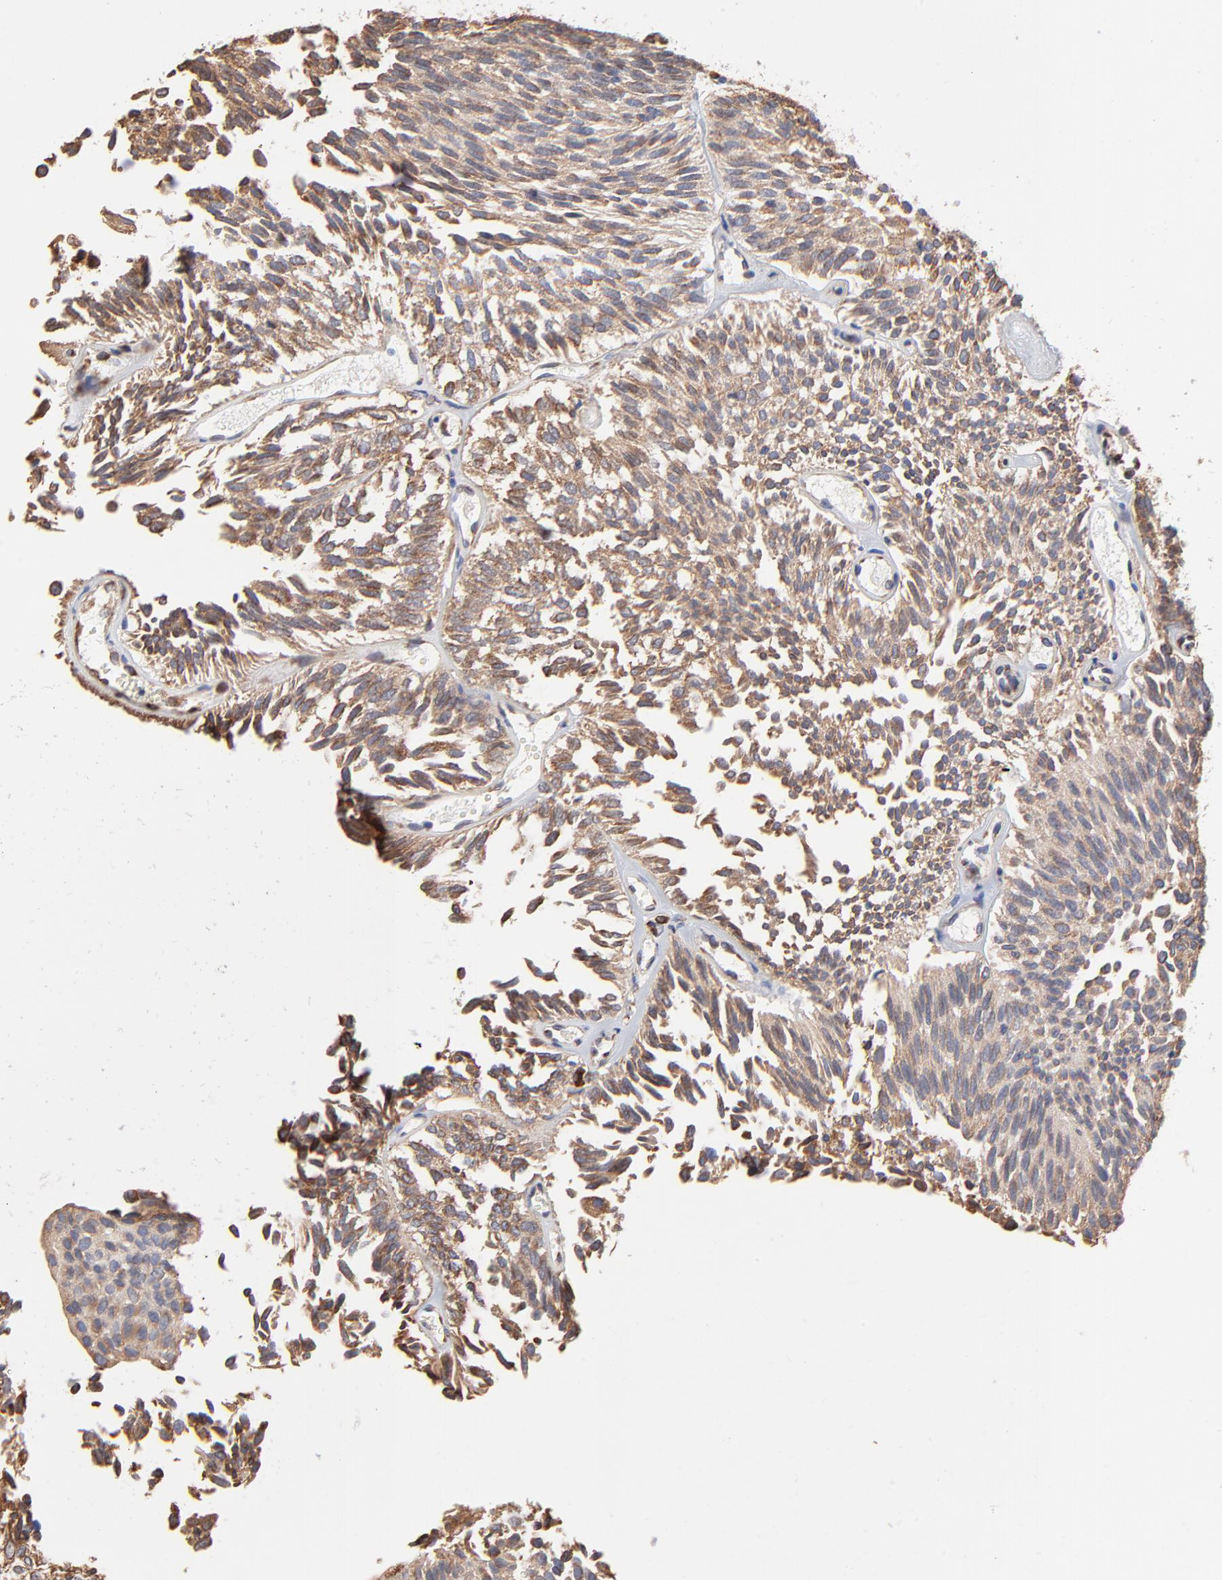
{"staining": {"intensity": "weak", "quantity": ">75%", "location": "cytoplasmic/membranous"}, "tissue": "urothelial cancer", "cell_type": "Tumor cells", "image_type": "cancer", "snomed": [{"axis": "morphology", "description": "Urothelial carcinoma, Low grade"}, {"axis": "topography", "description": "Urinary bladder"}], "caption": "IHC (DAB) staining of human urothelial cancer shows weak cytoplasmic/membranous protein staining in approximately >75% of tumor cells. (DAB IHC, brown staining for protein, blue staining for nuclei).", "gene": "LMAN1", "patient": {"sex": "male", "age": 76}}